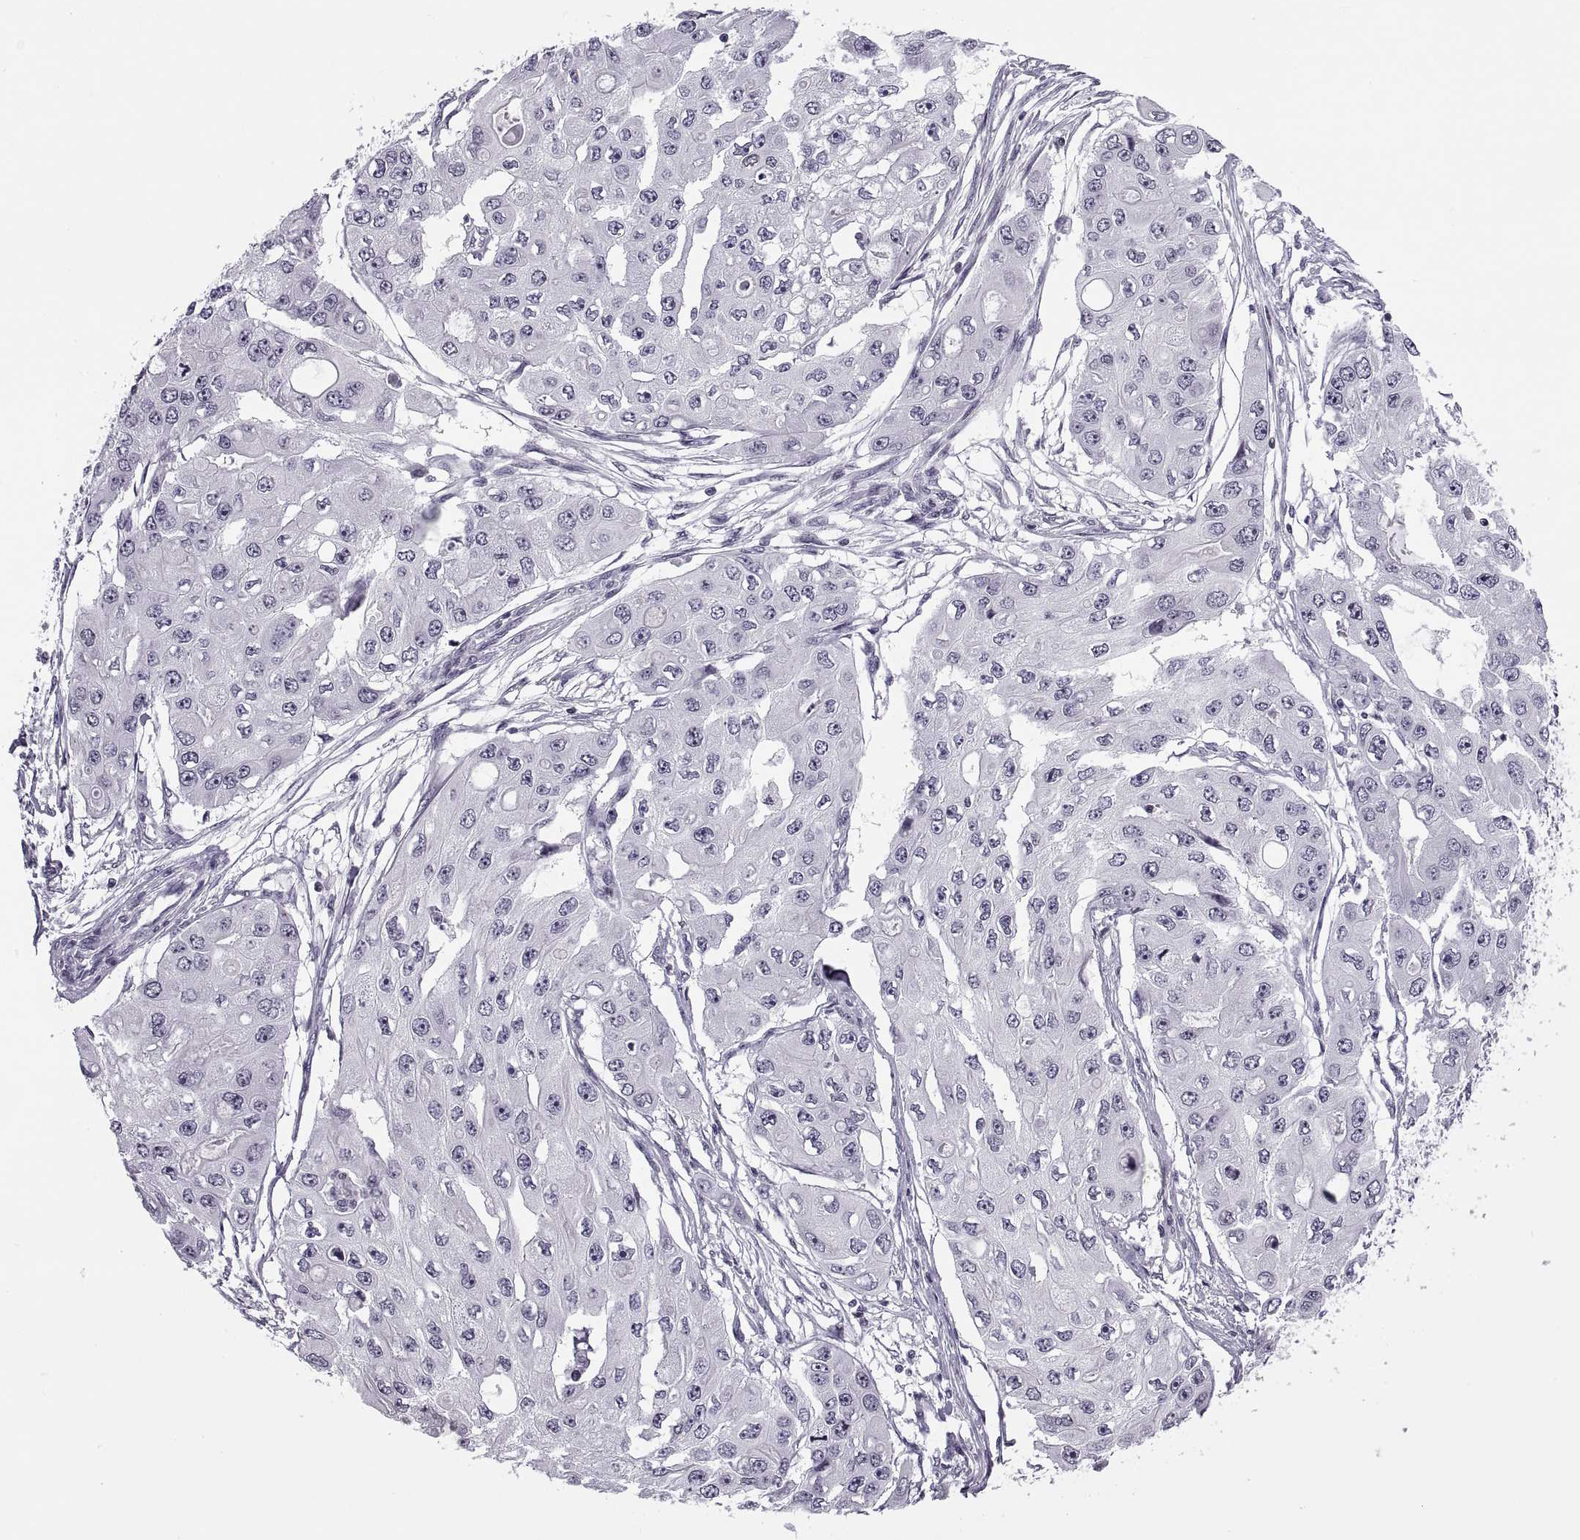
{"staining": {"intensity": "negative", "quantity": "none", "location": "none"}, "tissue": "ovarian cancer", "cell_type": "Tumor cells", "image_type": "cancer", "snomed": [{"axis": "morphology", "description": "Cystadenocarcinoma, serous, NOS"}, {"axis": "topography", "description": "Ovary"}], "caption": "Tumor cells are negative for protein expression in human ovarian serous cystadenocarcinoma.", "gene": "H1-8", "patient": {"sex": "female", "age": 56}}